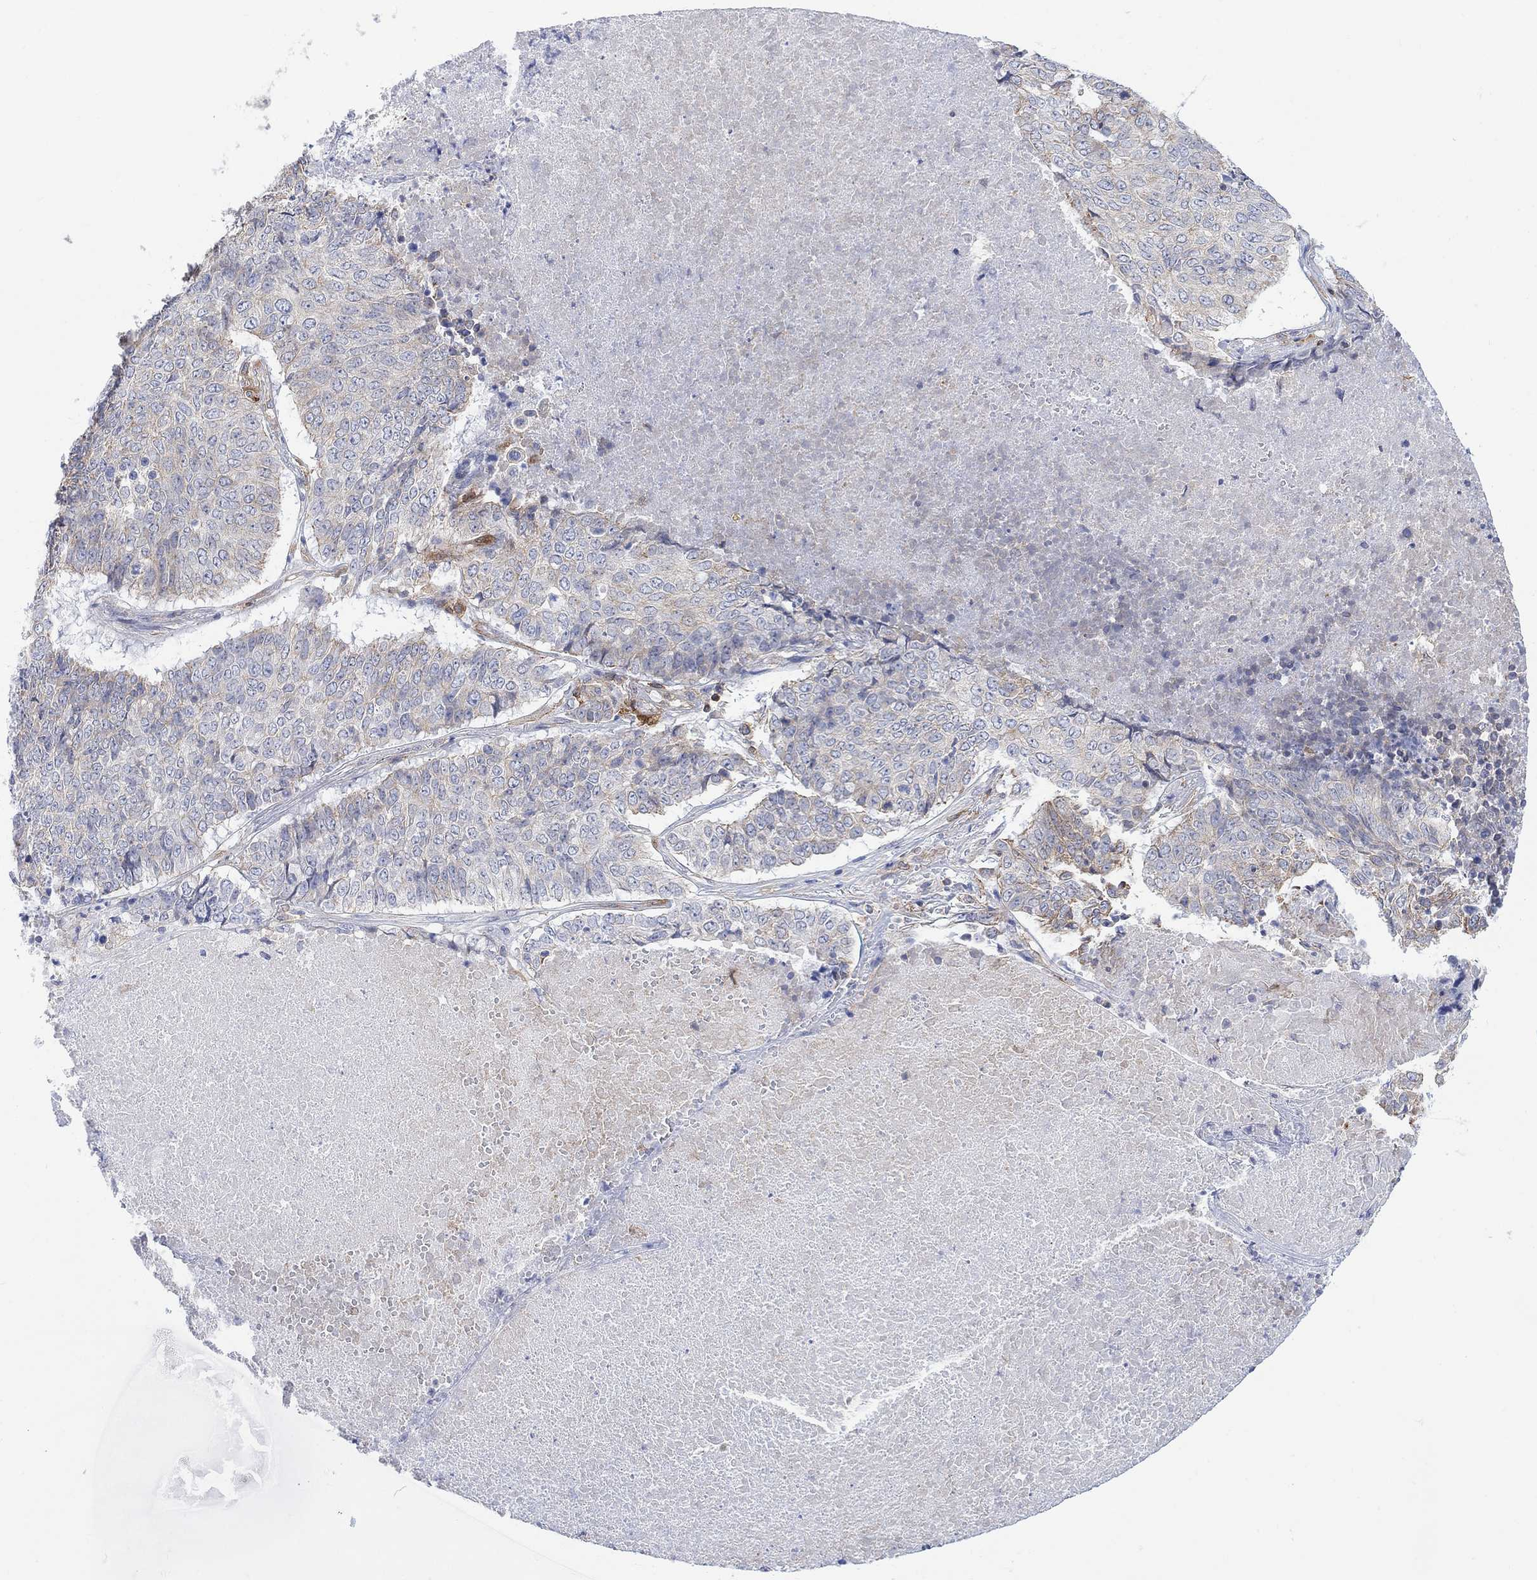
{"staining": {"intensity": "negative", "quantity": "none", "location": "none"}, "tissue": "lung cancer", "cell_type": "Tumor cells", "image_type": "cancer", "snomed": [{"axis": "morphology", "description": "Squamous cell carcinoma, NOS"}, {"axis": "topography", "description": "Lung"}], "caption": "Photomicrograph shows no significant protein expression in tumor cells of lung cancer (squamous cell carcinoma).", "gene": "GBP5", "patient": {"sex": "male", "age": 64}}